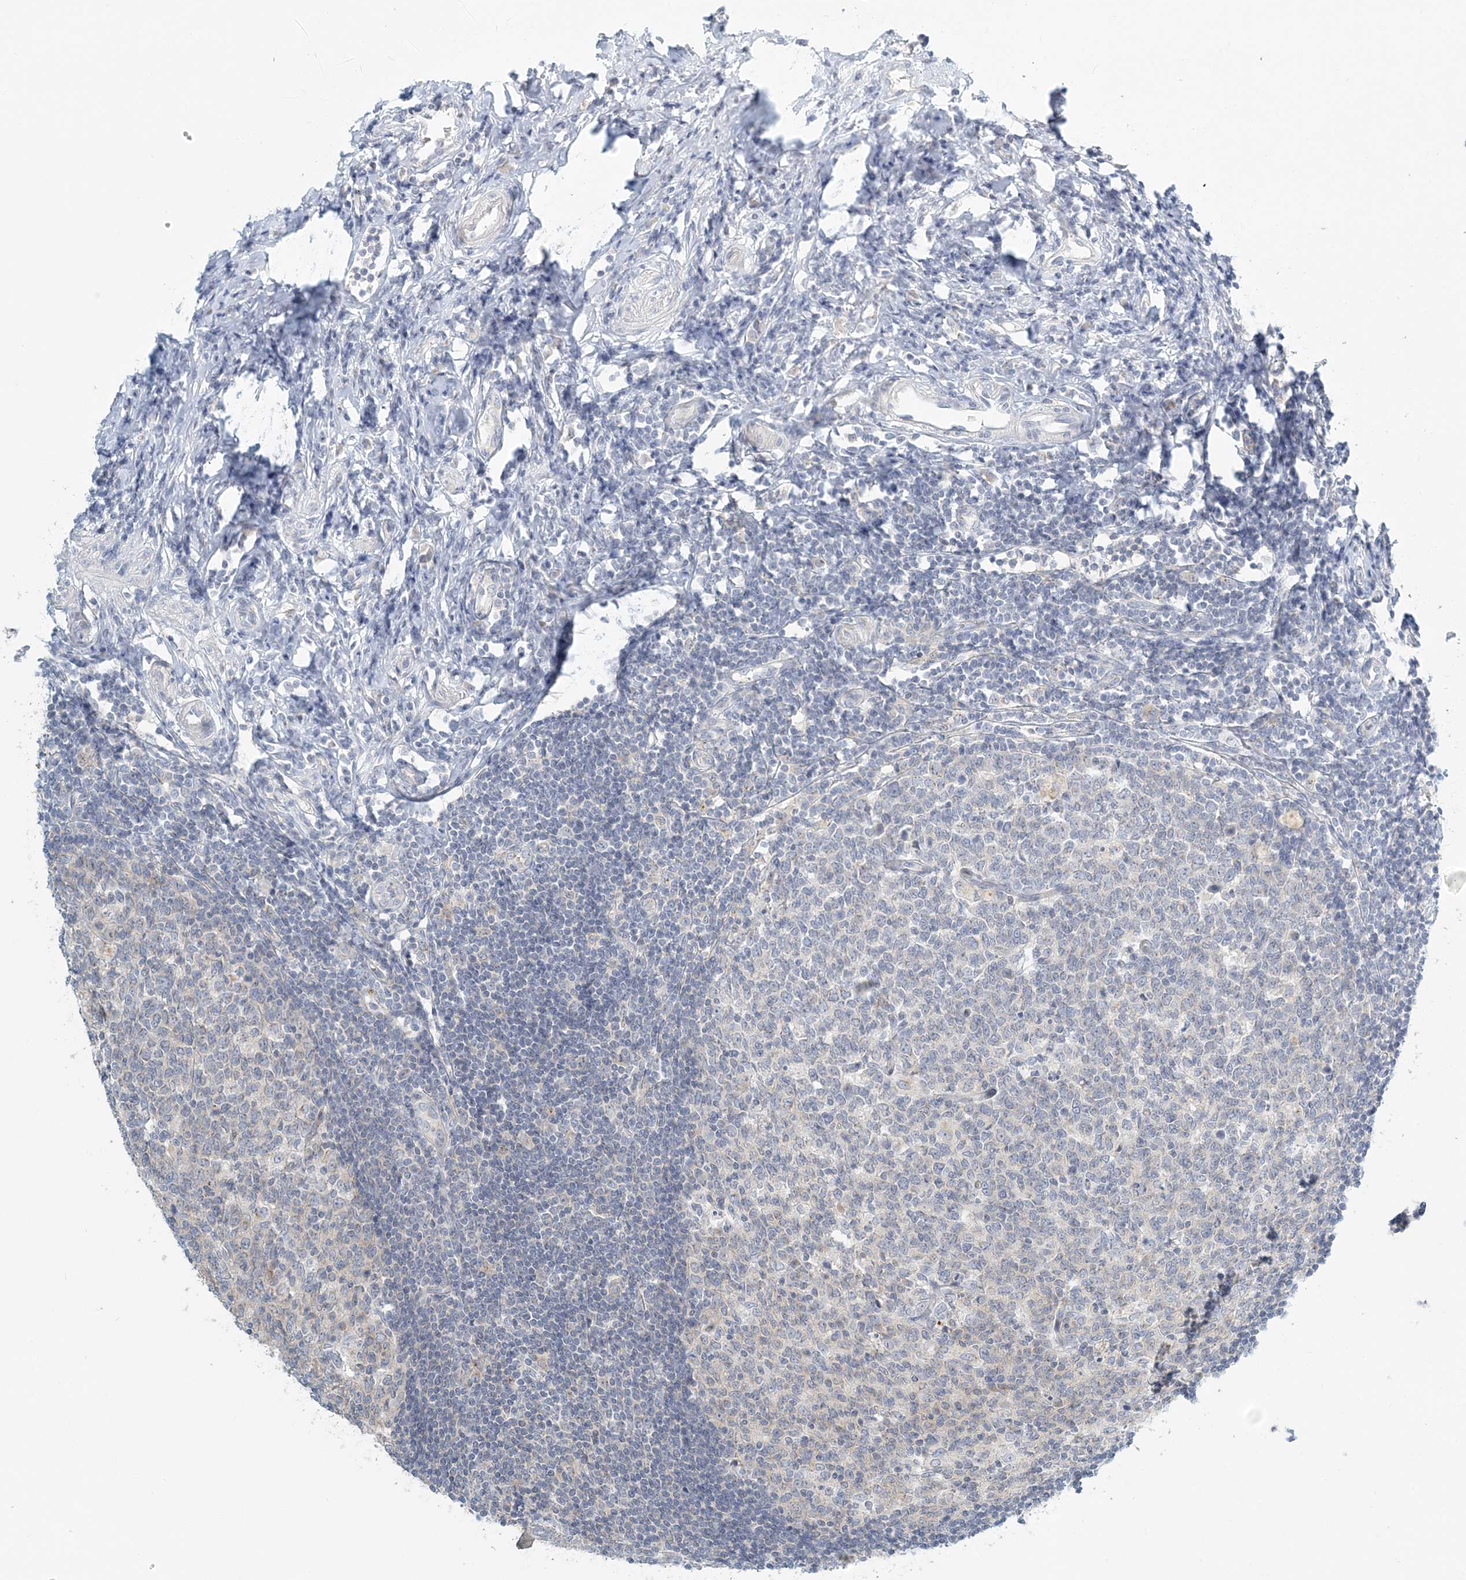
{"staining": {"intensity": "negative", "quantity": "none", "location": "none"}, "tissue": "appendix", "cell_type": "Glandular cells", "image_type": "normal", "snomed": [{"axis": "morphology", "description": "Normal tissue, NOS"}, {"axis": "topography", "description": "Appendix"}], "caption": "This is a histopathology image of immunohistochemistry (IHC) staining of unremarkable appendix, which shows no staining in glandular cells. Nuclei are stained in blue.", "gene": "NAA11", "patient": {"sex": "female", "age": 54}}